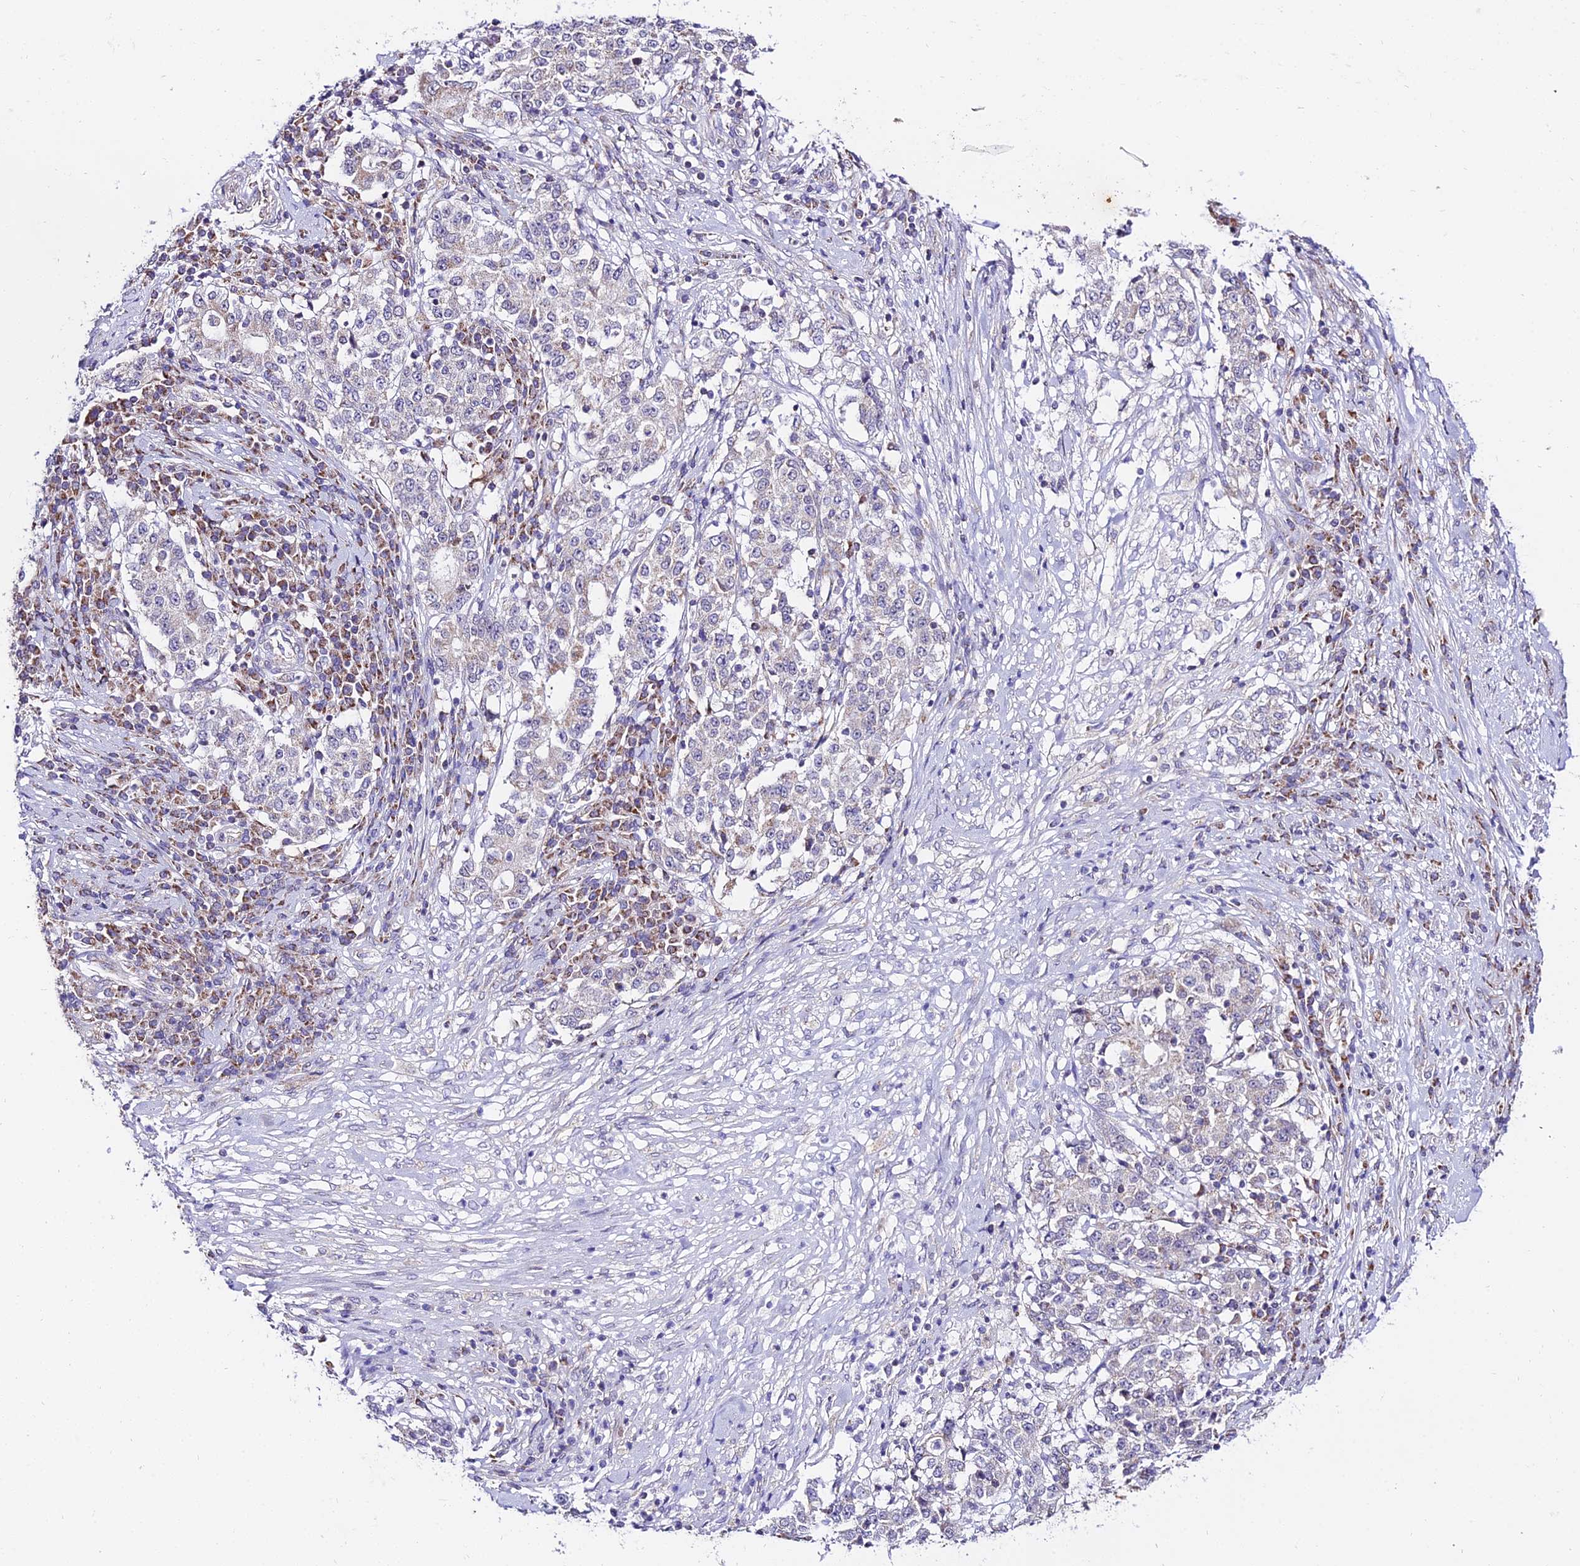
{"staining": {"intensity": "negative", "quantity": "none", "location": "none"}, "tissue": "stomach cancer", "cell_type": "Tumor cells", "image_type": "cancer", "snomed": [{"axis": "morphology", "description": "Adenocarcinoma, NOS"}, {"axis": "topography", "description": "Stomach"}], "caption": "There is no significant expression in tumor cells of stomach cancer (adenocarcinoma).", "gene": "ATP5PB", "patient": {"sex": "male", "age": 59}}